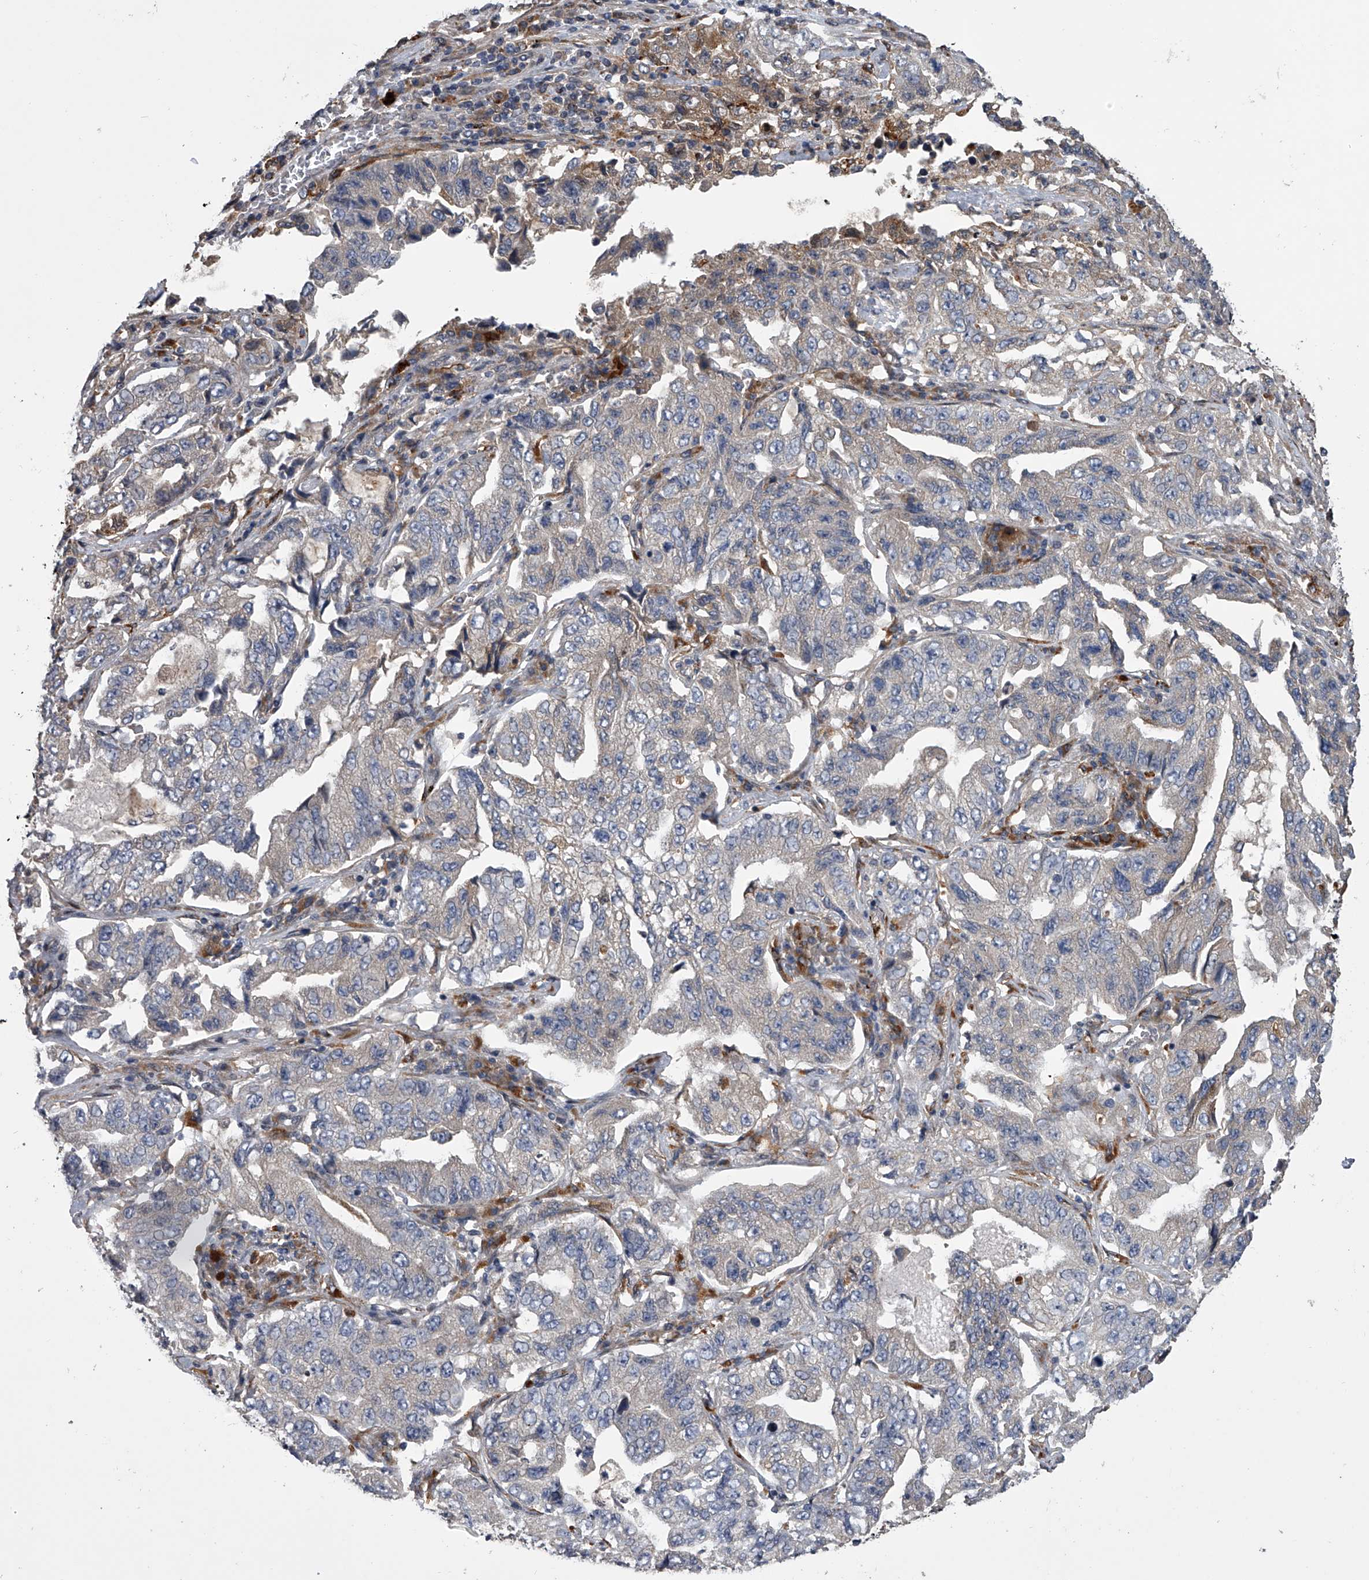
{"staining": {"intensity": "moderate", "quantity": "25%-75%", "location": "cytoplasmic/membranous"}, "tissue": "lung cancer", "cell_type": "Tumor cells", "image_type": "cancer", "snomed": [{"axis": "morphology", "description": "Adenocarcinoma, NOS"}, {"axis": "topography", "description": "Lung"}], "caption": "Lung adenocarcinoma stained with IHC exhibits moderate cytoplasmic/membranous positivity in approximately 25%-75% of tumor cells. The staining was performed using DAB (3,3'-diaminobenzidine) to visualize the protein expression in brown, while the nuclei were stained in blue with hematoxylin (Magnification: 20x).", "gene": "TRIM8", "patient": {"sex": "female", "age": 51}}